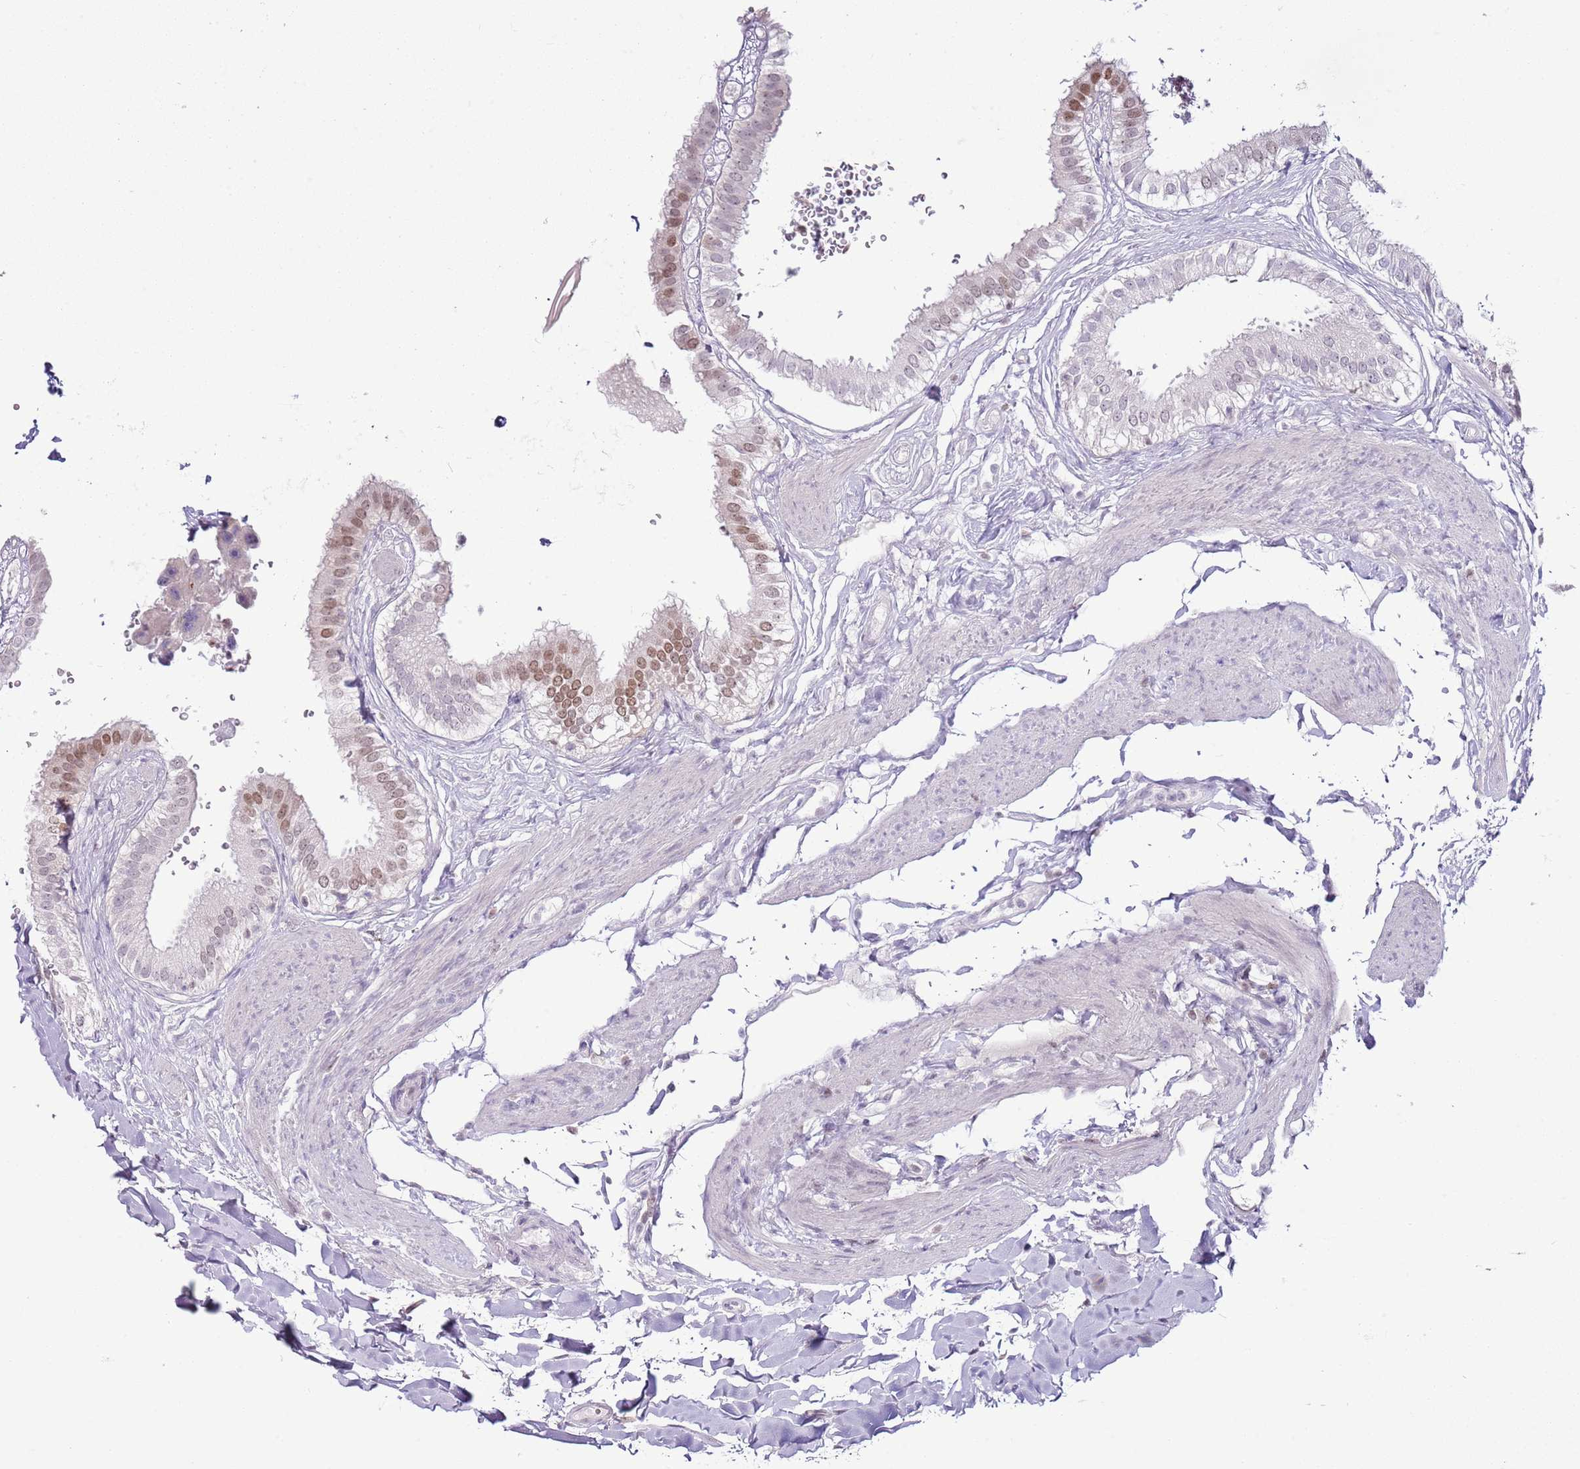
{"staining": {"intensity": "moderate", "quantity": "25%-75%", "location": "nuclear"}, "tissue": "gallbladder", "cell_type": "Glandular cells", "image_type": "normal", "snomed": [{"axis": "morphology", "description": "Normal tissue, NOS"}, {"axis": "topography", "description": "Gallbladder"}], "caption": "Immunohistochemical staining of unremarkable gallbladder exhibits moderate nuclear protein positivity in approximately 25%-75% of glandular cells.", "gene": "SELENOH", "patient": {"sex": "female", "age": 61}}